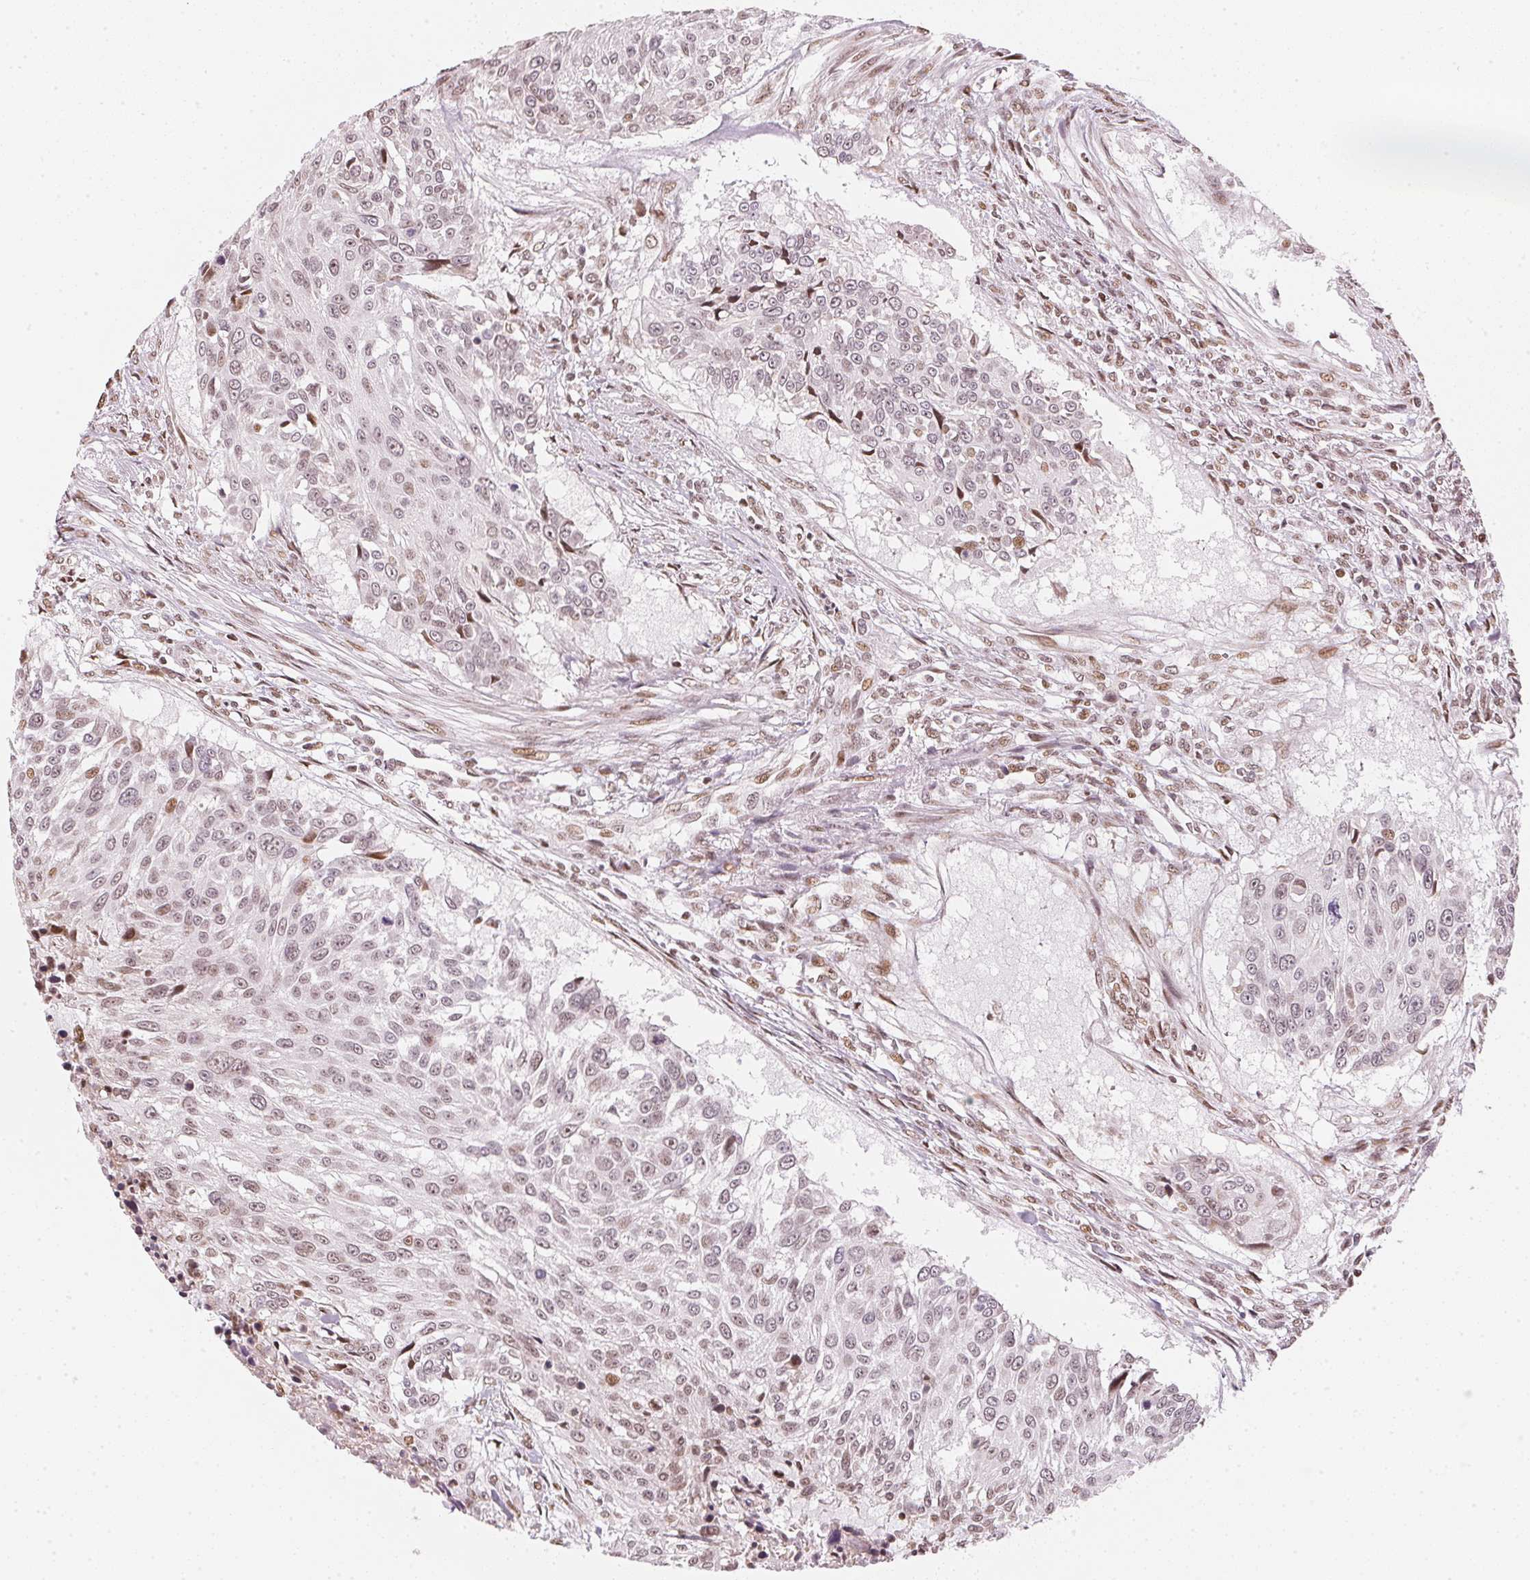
{"staining": {"intensity": "weak", "quantity": ">75%", "location": "nuclear"}, "tissue": "urothelial cancer", "cell_type": "Tumor cells", "image_type": "cancer", "snomed": [{"axis": "morphology", "description": "Urothelial carcinoma, NOS"}, {"axis": "topography", "description": "Urinary bladder"}], "caption": "The histopathology image reveals immunohistochemical staining of transitional cell carcinoma. There is weak nuclear positivity is seen in about >75% of tumor cells.", "gene": "KAT6A", "patient": {"sex": "male", "age": 55}}